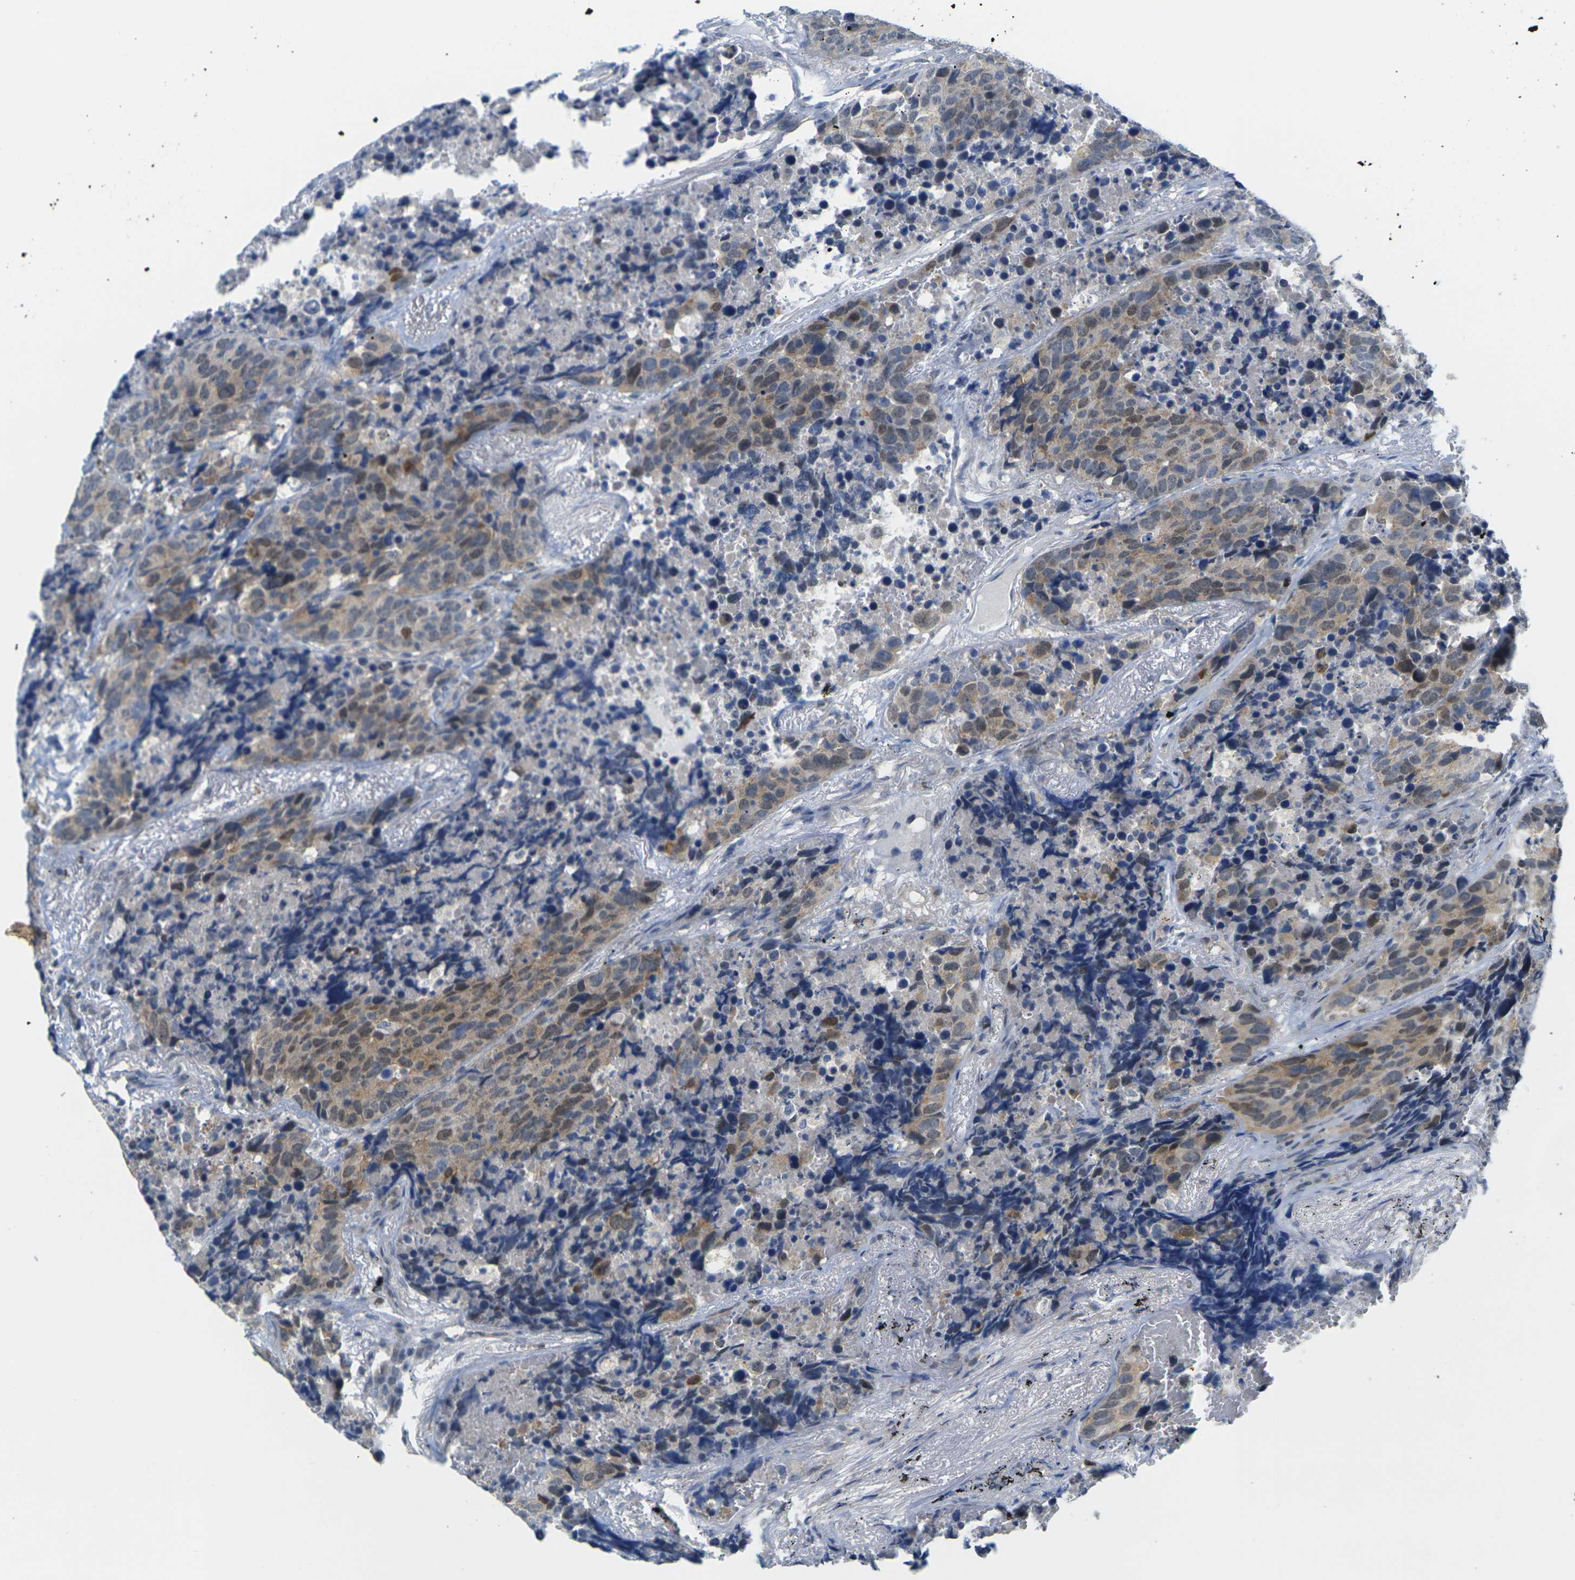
{"staining": {"intensity": "moderate", "quantity": "25%-75%", "location": "cytoplasmic/membranous,nuclear"}, "tissue": "carcinoid", "cell_type": "Tumor cells", "image_type": "cancer", "snomed": [{"axis": "morphology", "description": "Carcinoid, malignant, NOS"}, {"axis": "topography", "description": "Lung"}], "caption": "Brown immunohistochemical staining in human malignant carcinoid displays moderate cytoplasmic/membranous and nuclear staining in about 25%-75% of tumor cells.", "gene": "CDK2", "patient": {"sex": "male", "age": 60}}